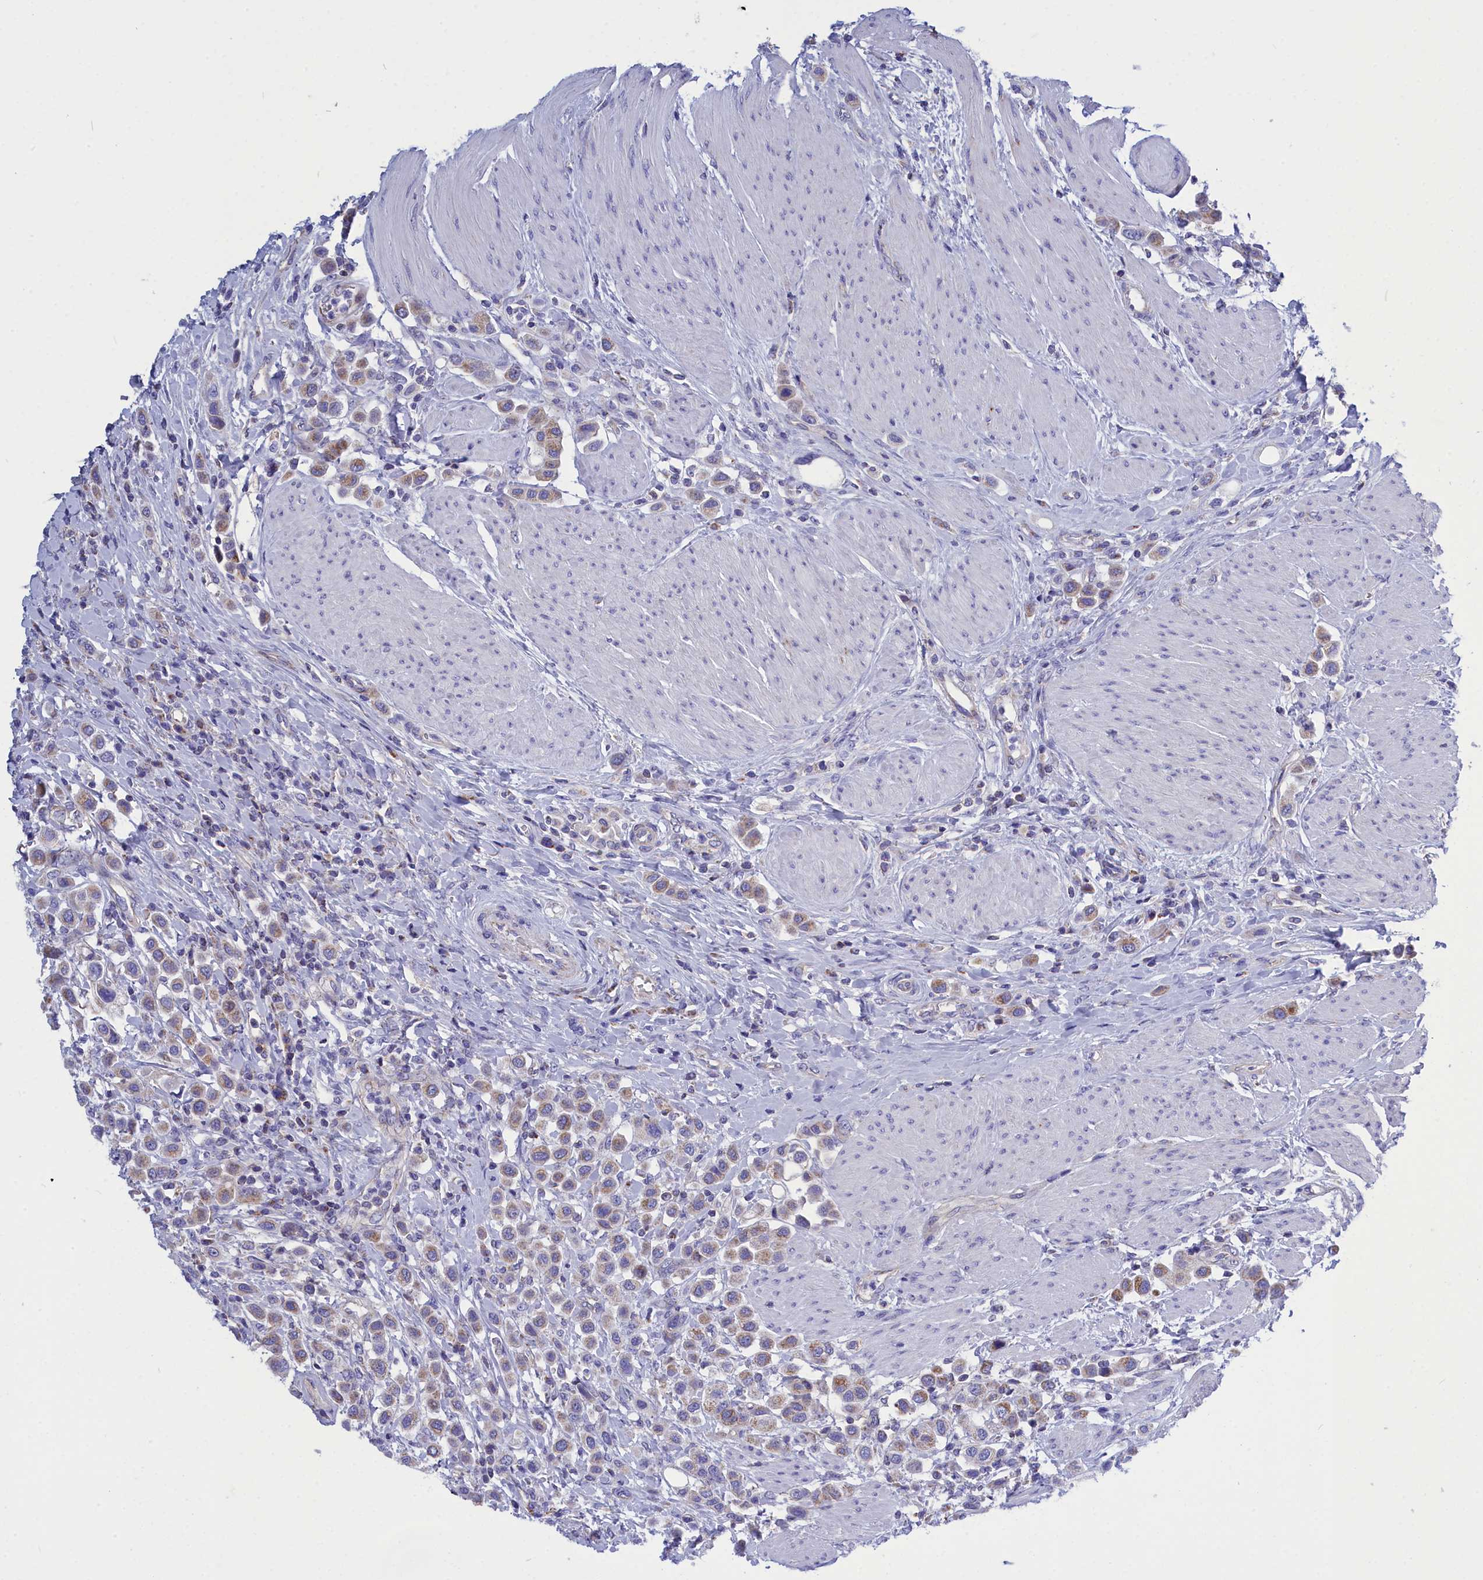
{"staining": {"intensity": "weak", "quantity": ">75%", "location": "cytoplasmic/membranous"}, "tissue": "urothelial cancer", "cell_type": "Tumor cells", "image_type": "cancer", "snomed": [{"axis": "morphology", "description": "Urothelial carcinoma, High grade"}, {"axis": "topography", "description": "Urinary bladder"}], "caption": "This image shows immunohistochemistry (IHC) staining of urothelial cancer, with low weak cytoplasmic/membranous staining in approximately >75% of tumor cells.", "gene": "CCRL2", "patient": {"sex": "male", "age": 50}}